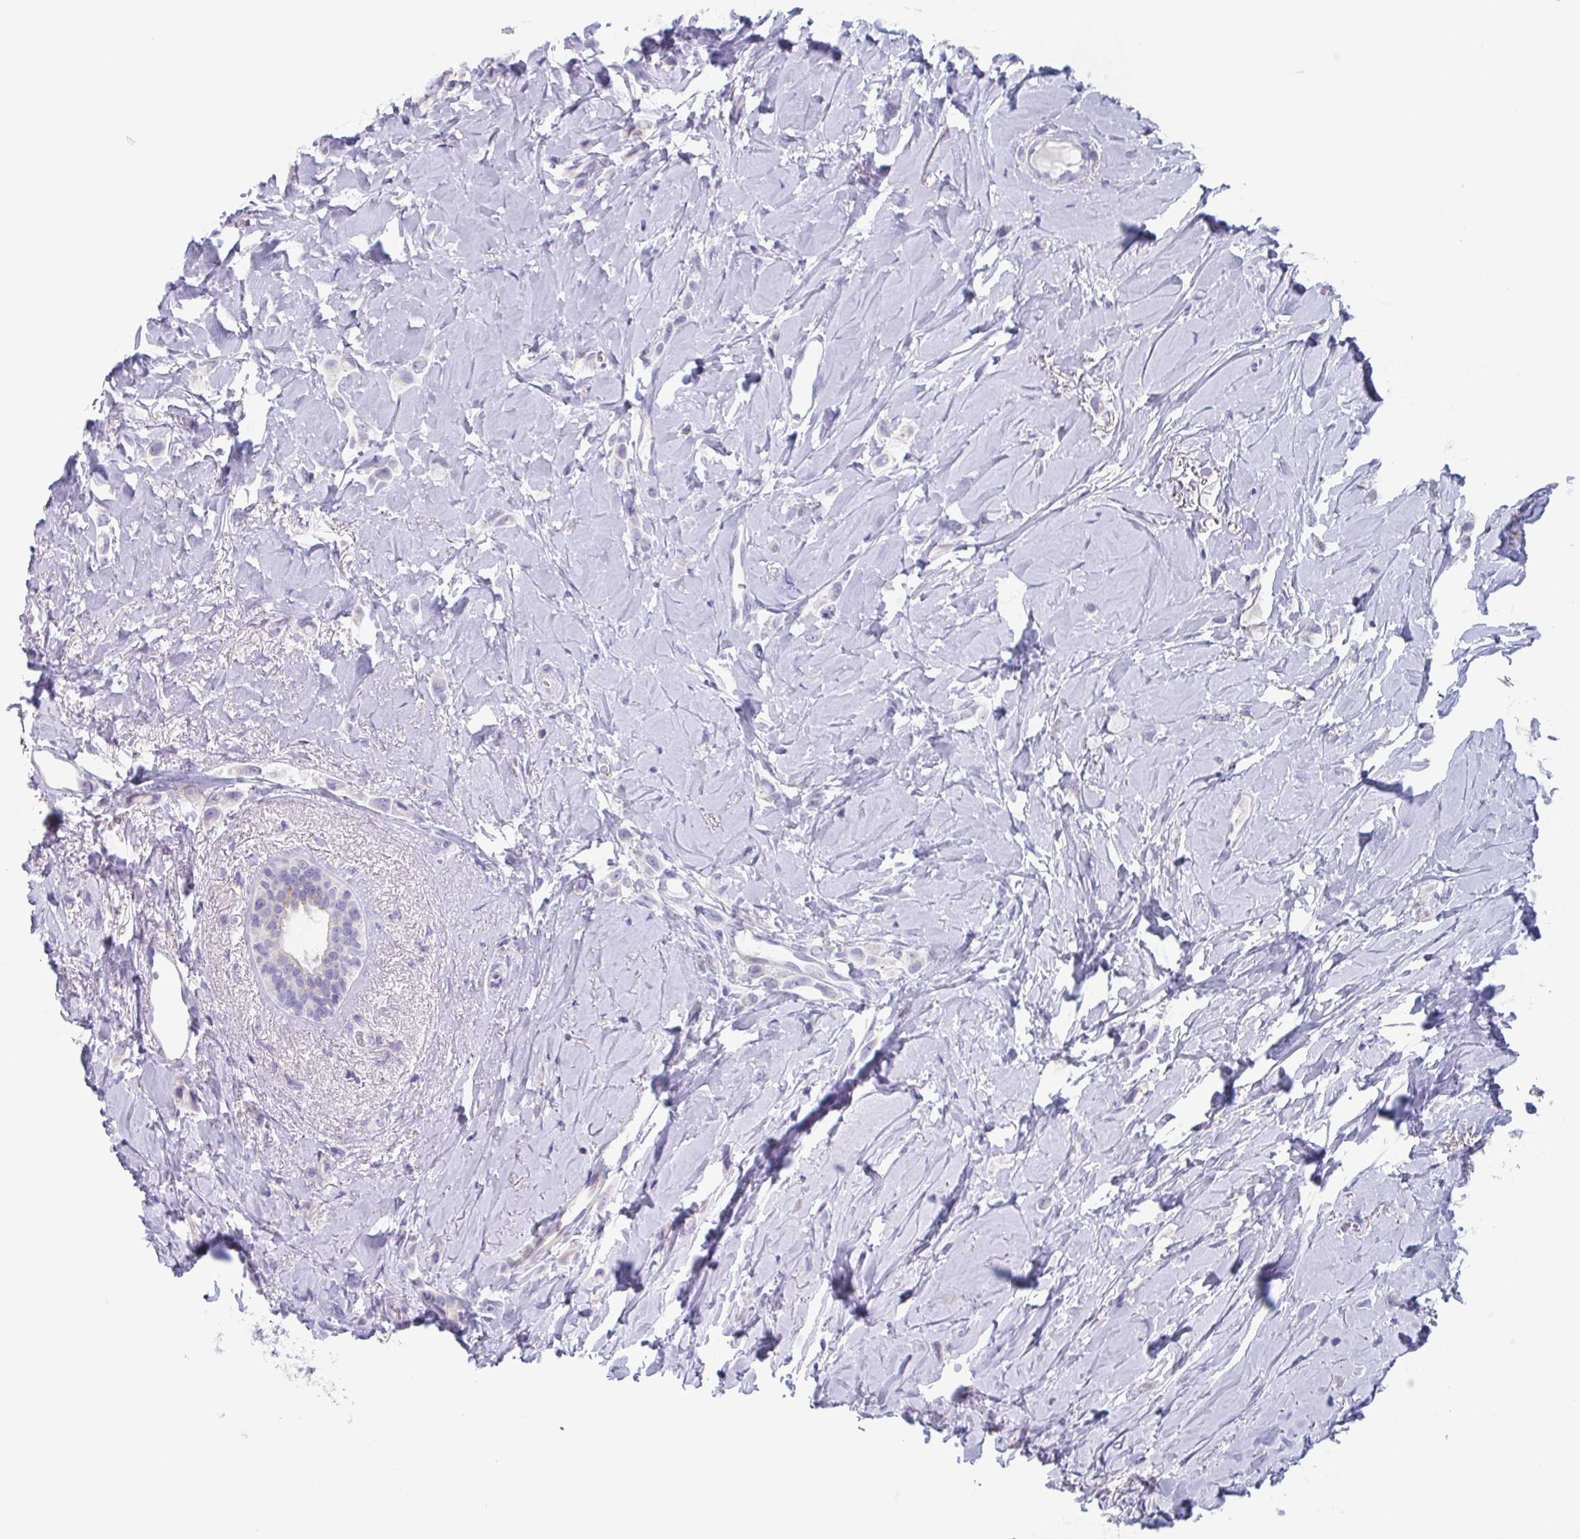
{"staining": {"intensity": "negative", "quantity": "none", "location": "none"}, "tissue": "breast cancer", "cell_type": "Tumor cells", "image_type": "cancer", "snomed": [{"axis": "morphology", "description": "Lobular carcinoma"}, {"axis": "topography", "description": "Breast"}], "caption": "Micrograph shows no significant protein expression in tumor cells of breast cancer (lobular carcinoma).", "gene": "LYRM2", "patient": {"sex": "female", "age": 66}}